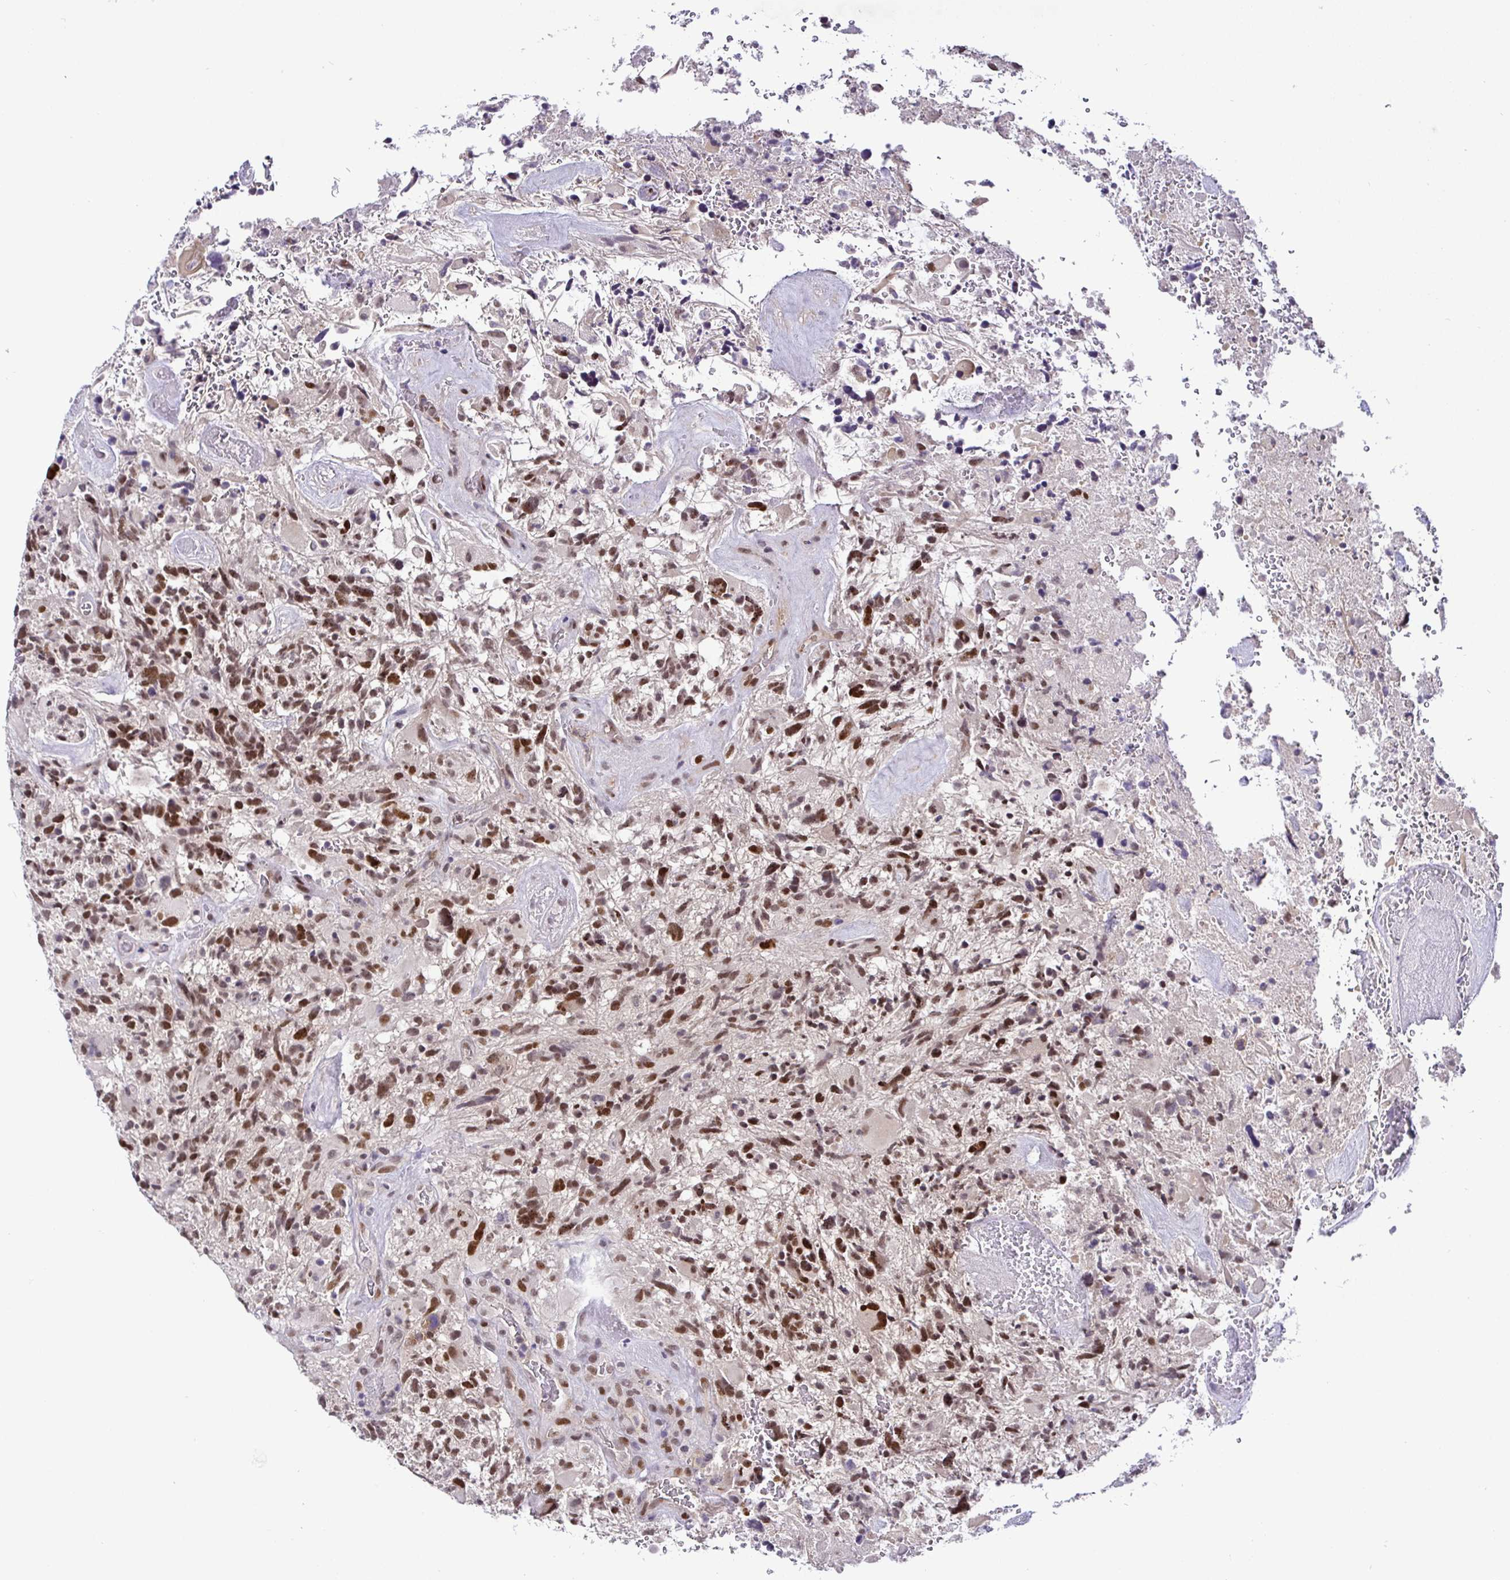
{"staining": {"intensity": "moderate", "quantity": ">75%", "location": "nuclear"}, "tissue": "glioma", "cell_type": "Tumor cells", "image_type": "cancer", "snomed": [{"axis": "morphology", "description": "Glioma, malignant, High grade"}, {"axis": "topography", "description": "Brain"}], "caption": "Immunohistochemical staining of malignant high-grade glioma reveals medium levels of moderate nuclear protein positivity in approximately >75% of tumor cells.", "gene": "NUP188", "patient": {"sex": "female", "age": 71}}